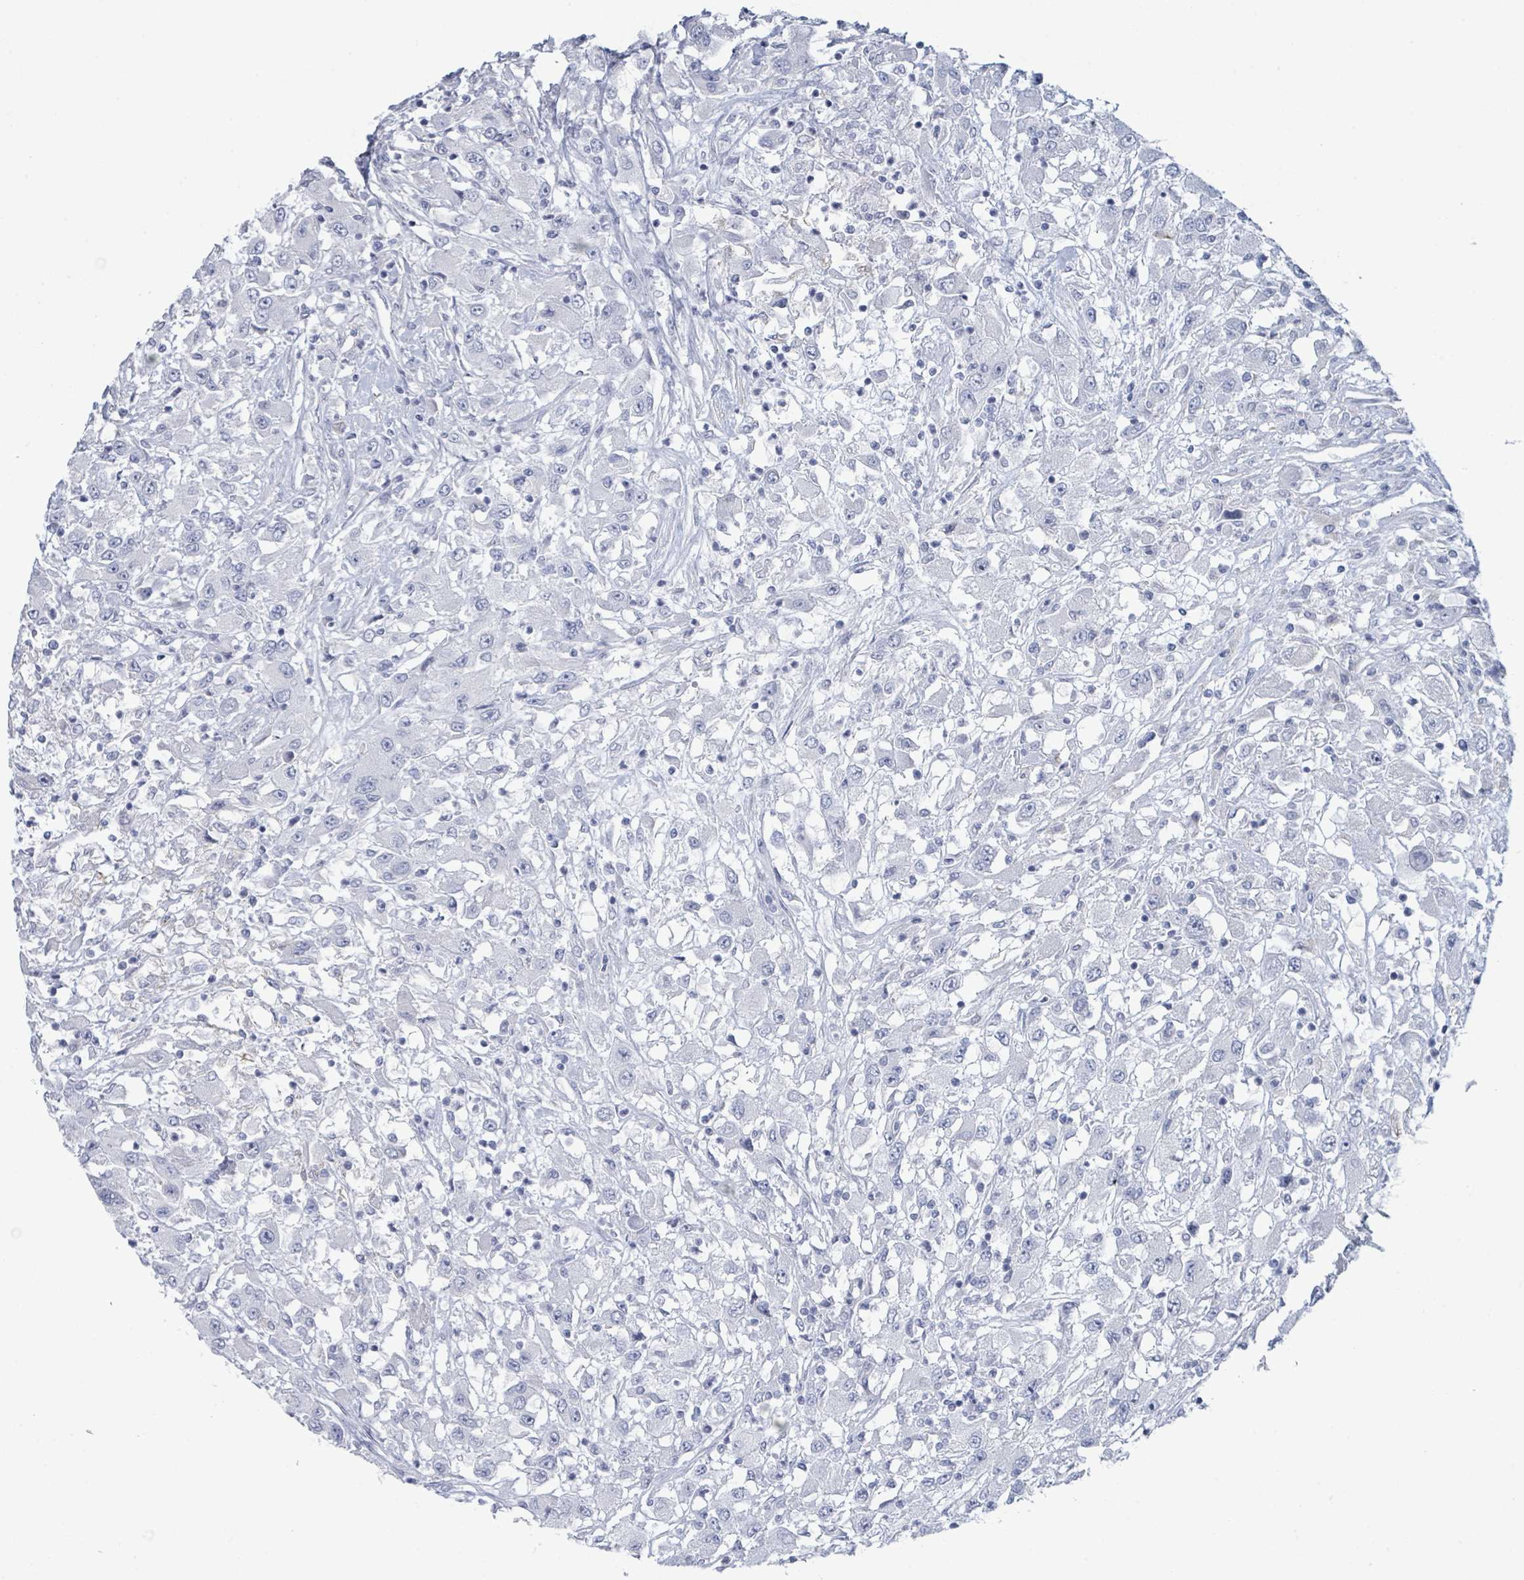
{"staining": {"intensity": "negative", "quantity": "none", "location": "none"}, "tissue": "renal cancer", "cell_type": "Tumor cells", "image_type": "cancer", "snomed": [{"axis": "morphology", "description": "Adenocarcinoma, NOS"}, {"axis": "topography", "description": "Kidney"}], "caption": "Tumor cells are negative for brown protein staining in renal cancer (adenocarcinoma). (DAB IHC visualized using brightfield microscopy, high magnification).", "gene": "PGA3", "patient": {"sex": "female", "age": 67}}